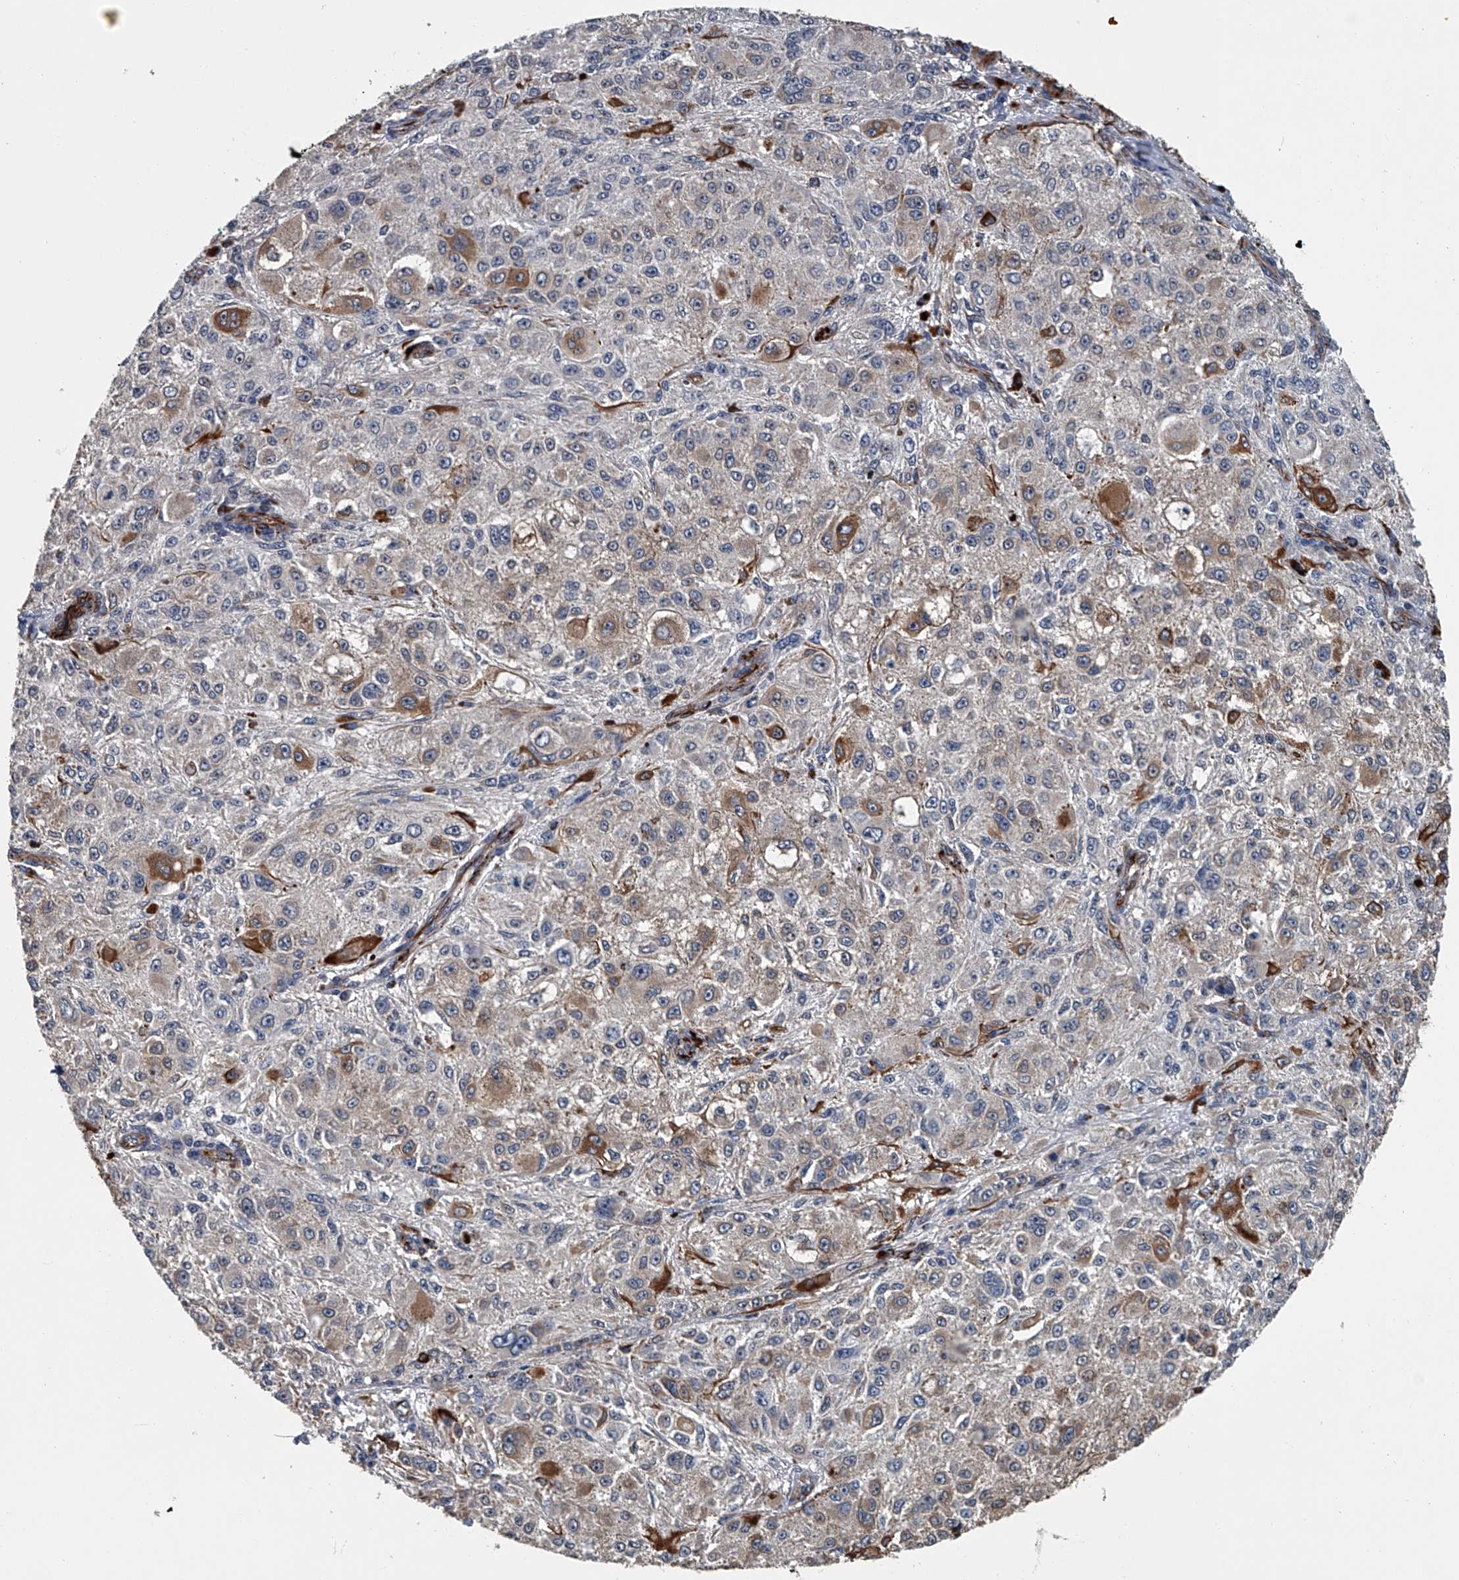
{"staining": {"intensity": "weak", "quantity": "<25%", "location": "cytoplasmic/membranous"}, "tissue": "melanoma", "cell_type": "Tumor cells", "image_type": "cancer", "snomed": [{"axis": "morphology", "description": "Necrosis, NOS"}, {"axis": "morphology", "description": "Malignant melanoma, NOS"}, {"axis": "topography", "description": "Skin"}], "caption": "Immunohistochemistry micrograph of neoplastic tissue: human malignant melanoma stained with DAB (3,3'-diaminobenzidine) displays no significant protein positivity in tumor cells. (DAB (3,3'-diaminobenzidine) immunohistochemistry (IHC) visualized using brightfield microscopy, high magnification).", "gene": "LDLRAD2", "patient": {"sex": "female", "age": 87}}